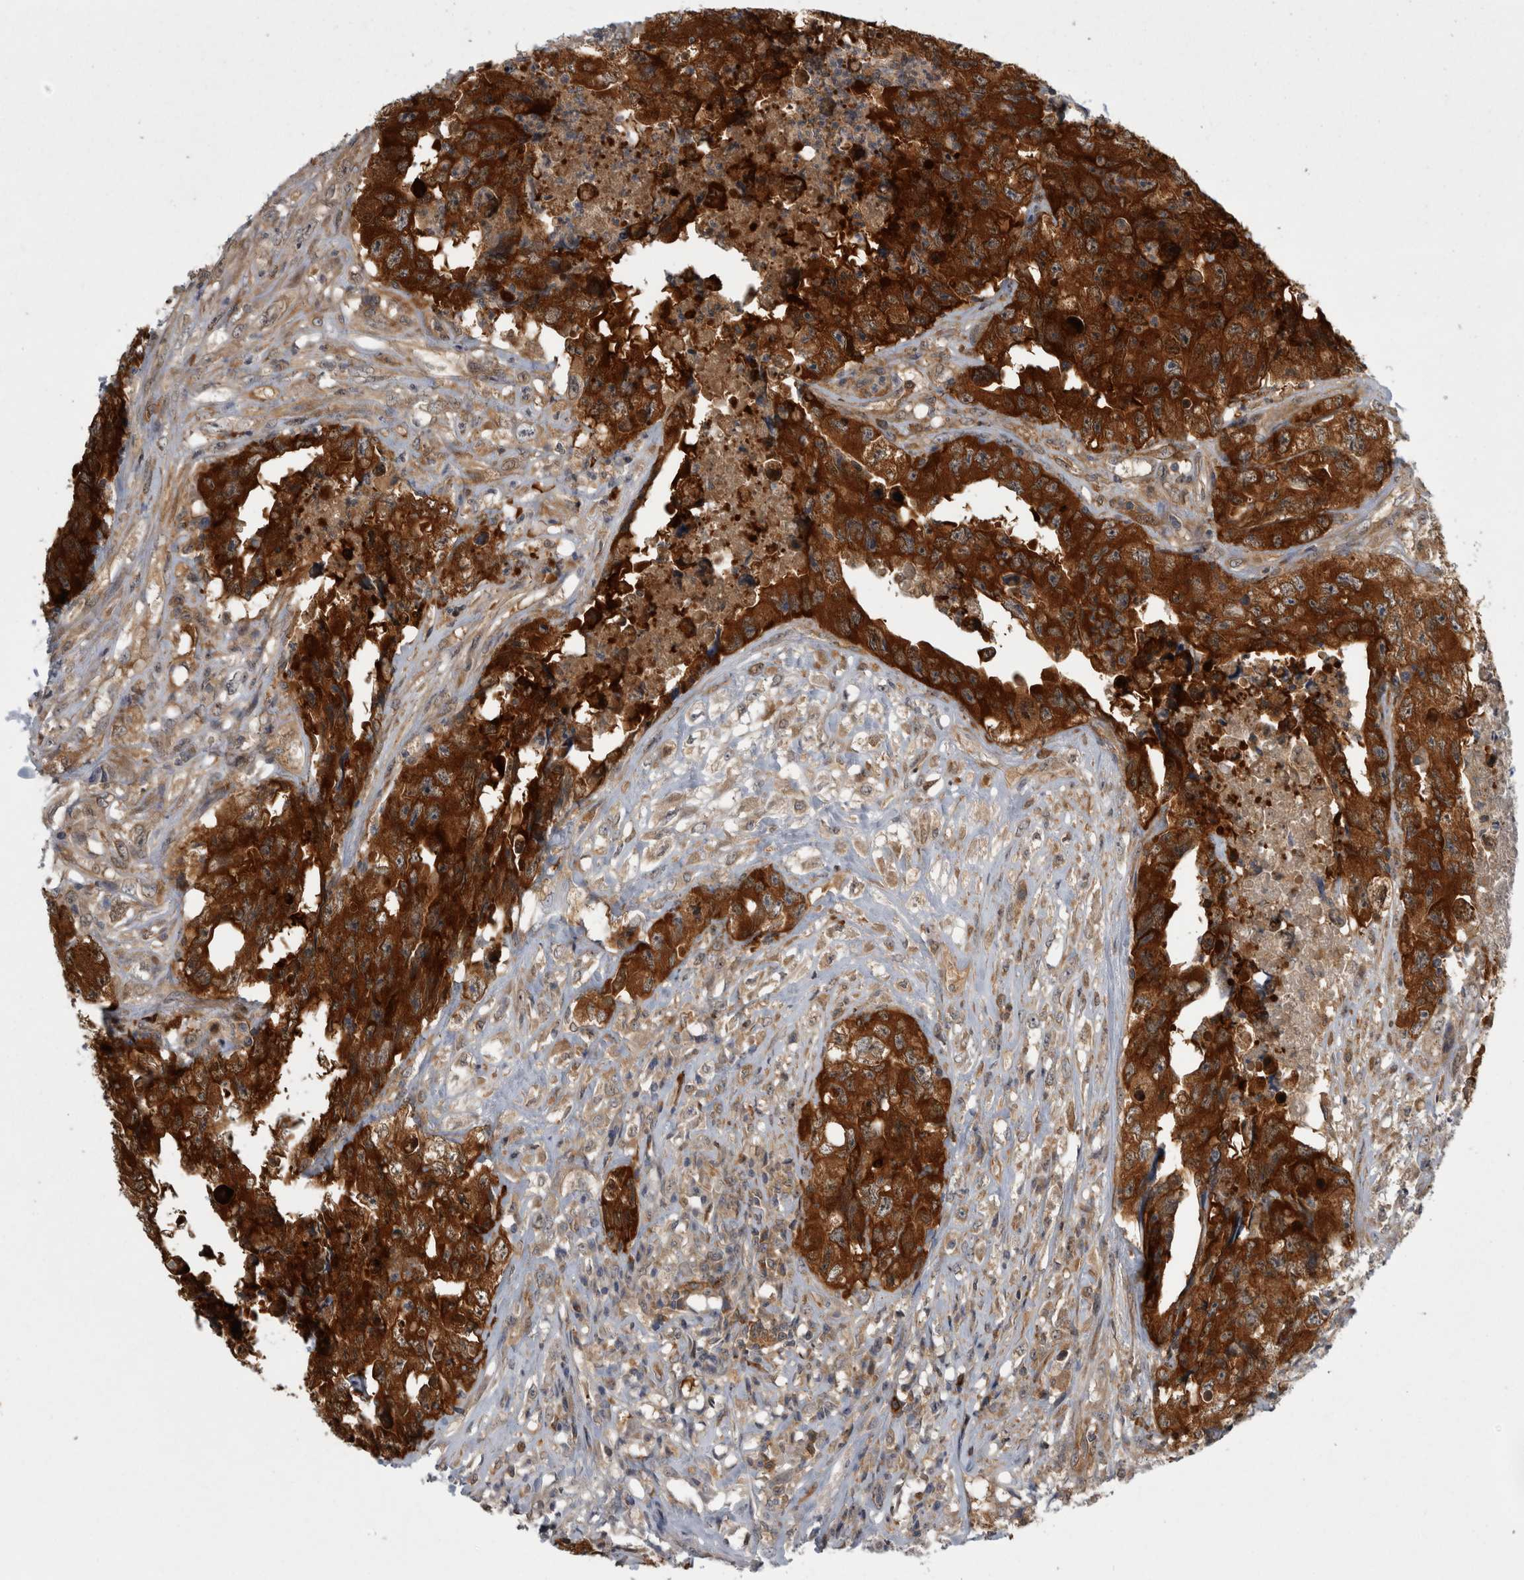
{"staining": {"intensity": "strong", "quantity": ">75%", "location": "cytoplasmic/membranous"}, "tissue": "testis cancer", "cell_type": "Tumor cells", "image_type": "cancer", "snomed": [{"axis": "morphology", "description": "Carcinoma, Embryonal, NOS"}, {"axis": "topography", "description": "Testis"}], "caption": "This image exhibits IHC staining of human embryonal carcinoma (testis), with high strong cytoplasmic/membranous expression in approximately >75% of tumor cells.", "gene": "CACYBP", "patient": {"sex": "male", "age": 32}}